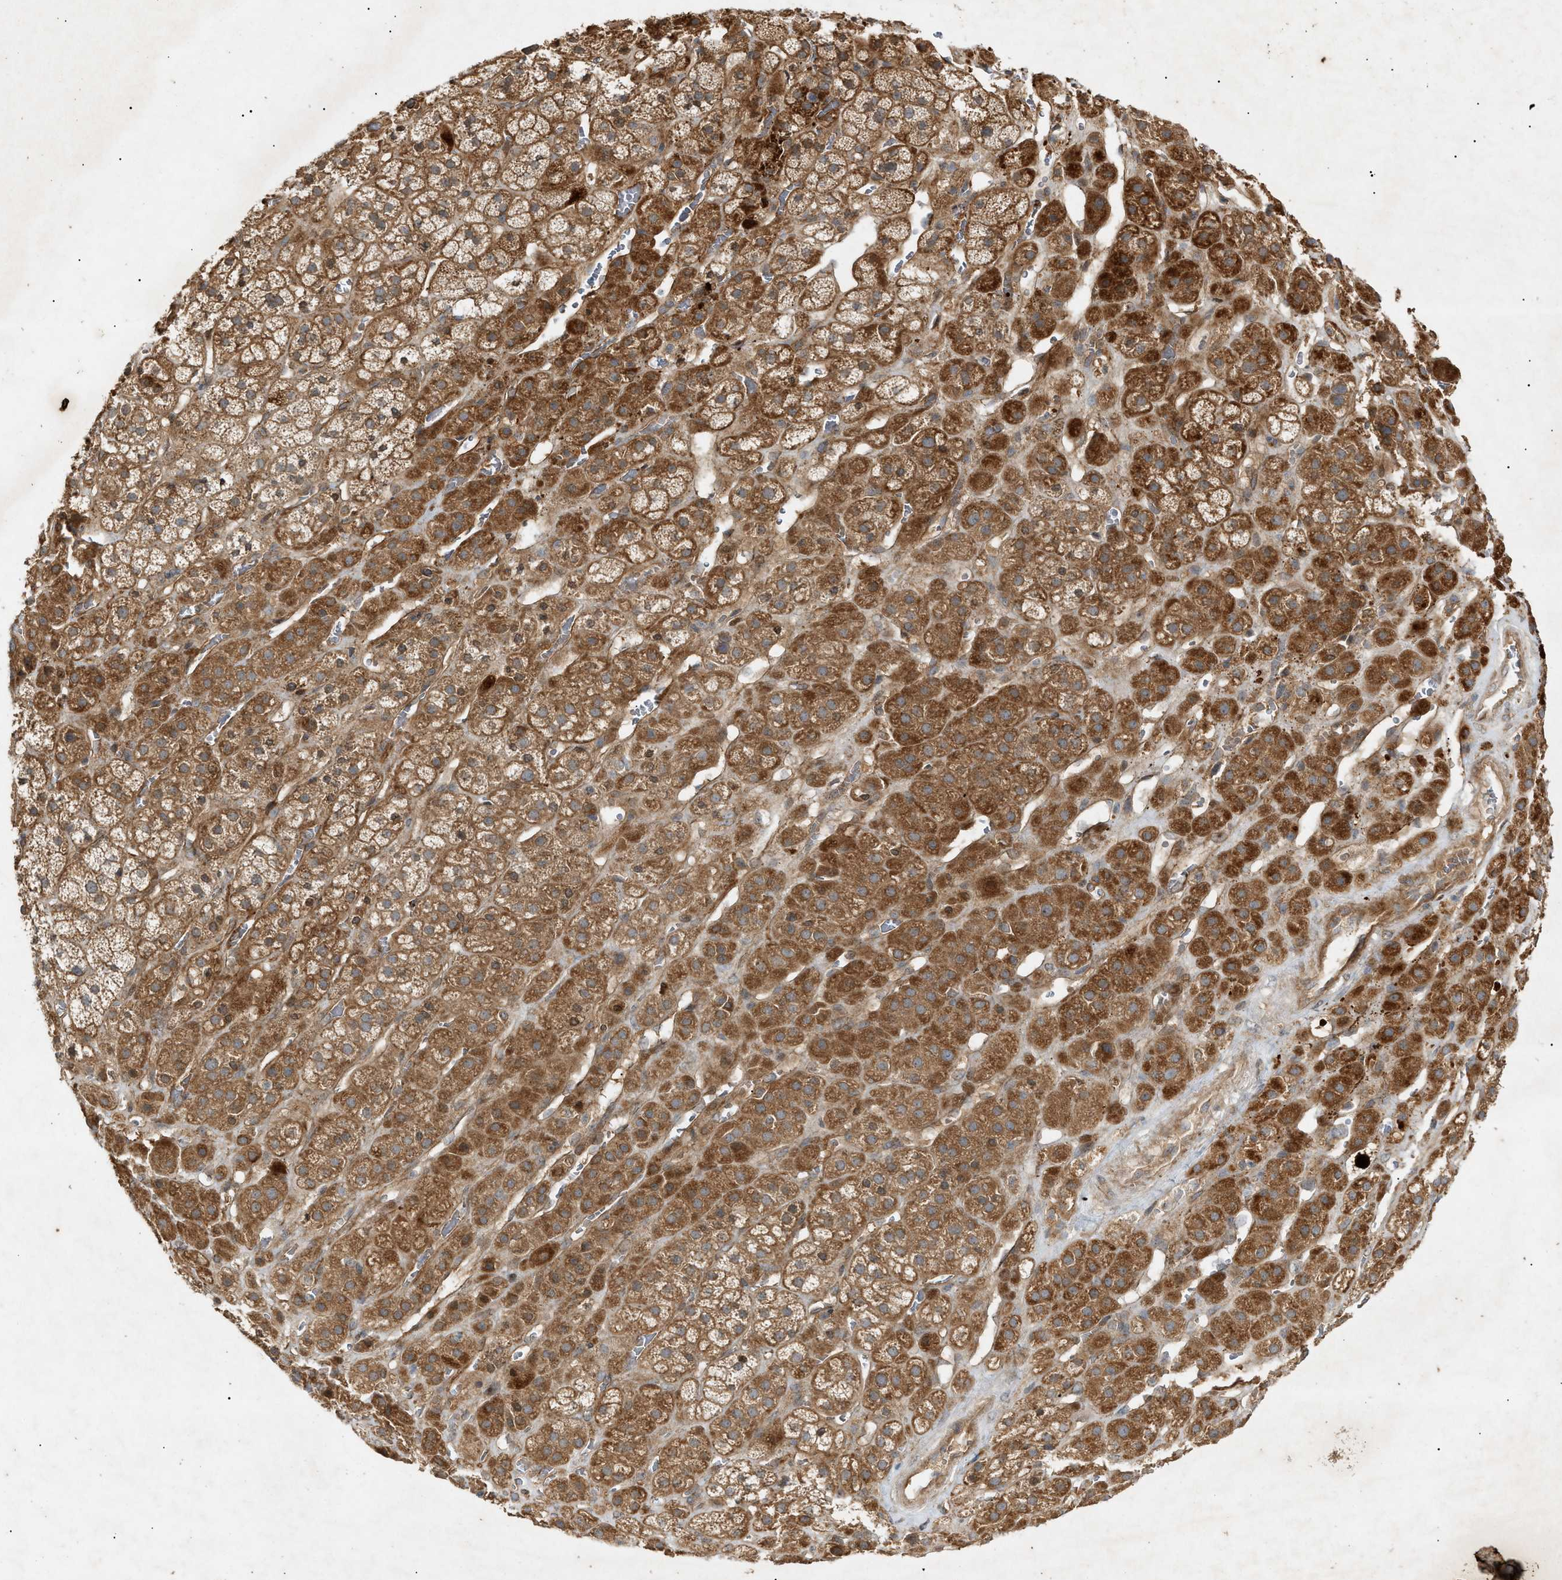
{"staining": {"intensity": "strong", "quantity": ">75%", "location": "cytoplasmic/membranous"}, "tissue": "adrenal gland", "cell_type": "Glandular cells", "image_type": "normal", "snomed": [{"axis": "morphology", "description": "Normal tissue, NOS"}, {"axis": "topography", "description": "Adrenal gland"}], "caption": "High-power microscopy captured an immunohistochemistry (IHC) micrograph of benign adrenal gland, revealing strong cytoplasmic/membranous staining in about >75% of glandular cells.", "gene": "MTCH1", "patient": {"sex": "male", "age": 56}}